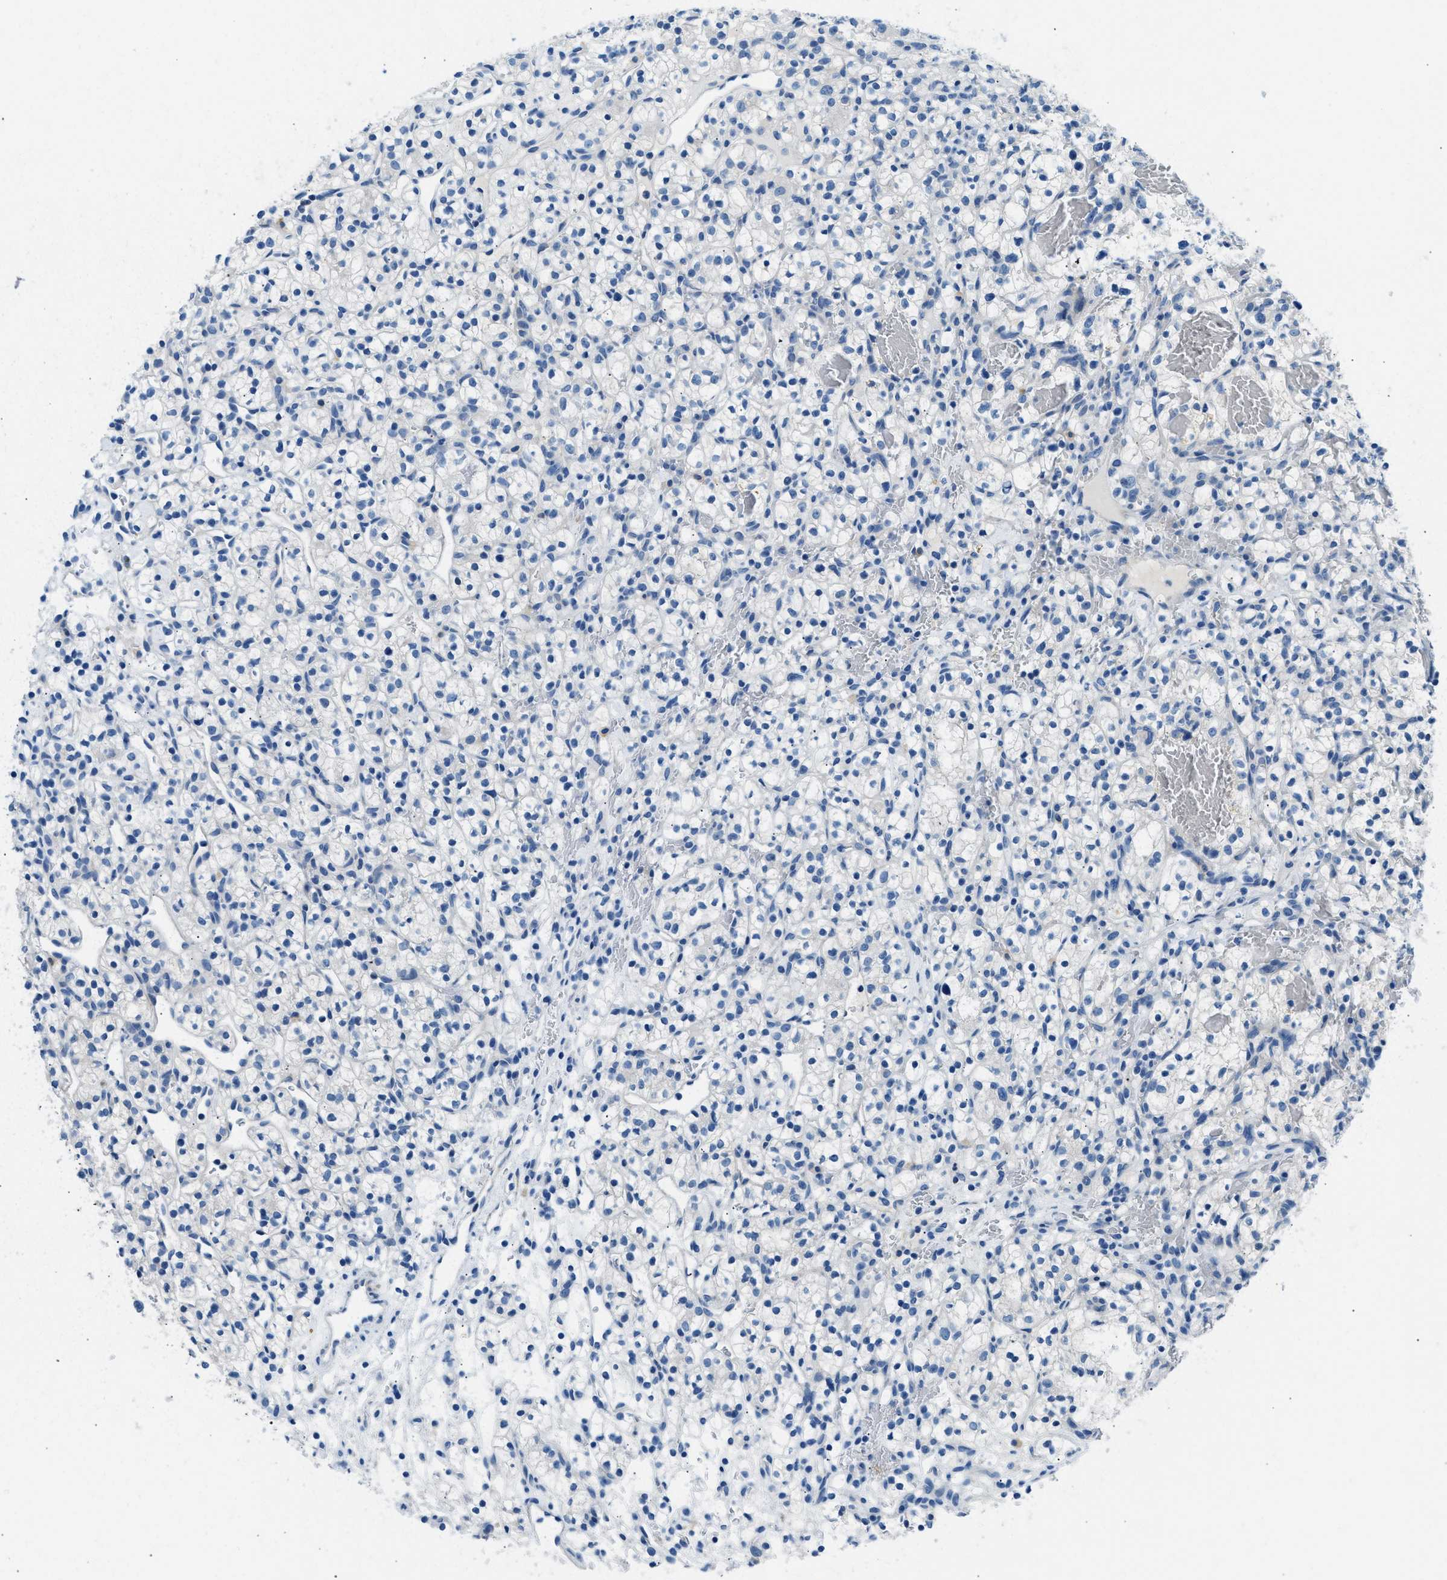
{"staining": {"intensity": "negative", "quantity": "none", "location": "none"}, "tissue": "renal cancer", "cell_type": "Tumor cells", "image_type": "cancer", "snomed": [{"axis": "morphology", "description": "Adenocarcinoma, NOS"}, {"axis": "topography", "description": "Kidney"}], "caption": "Immunohistochemistry micrograph of neoplastic tissue: human renal adenocarcinoma stained with DAB (3,3'-diaminobenzidine) demonstrates no significant protein expression in tumor cells.", "gene": "CLDN18", "patient": {"sex": "female", "age": 57}}